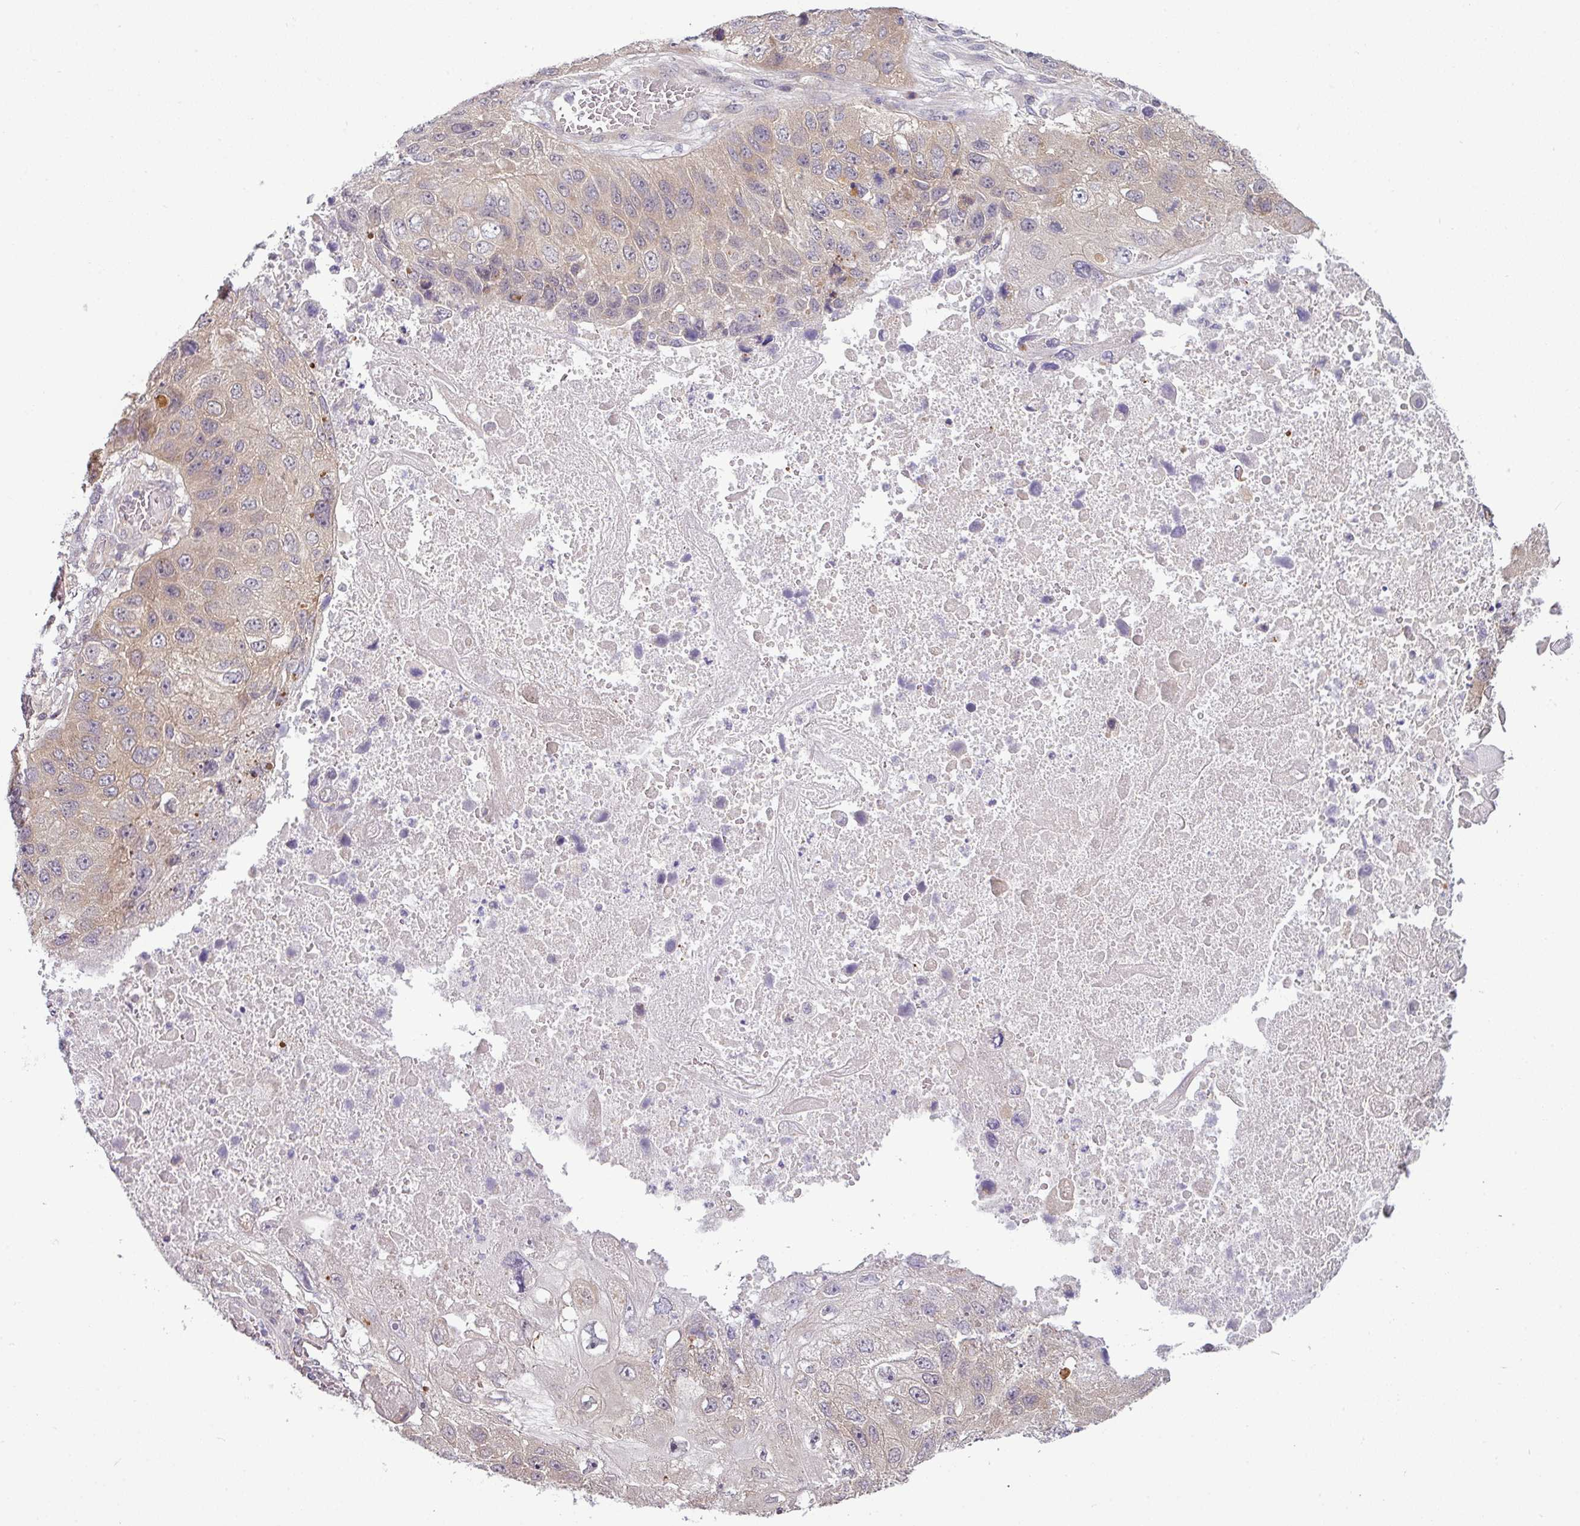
{"staining": {"intensity": "weak", "quantity": ">75%", "location": "cytoplasmic/membranous"}, "tissue": "lung cancer", "cell_type": "Tumor cells", "image_type": "cancer", "snomed": [{"axis": "morphology", "description": "Squamous cell carcinoma, NOS"}, {"axis": "topography", "description": "Lung"}], "caption": "An image showing weak cytoplasmic/membranous positivity in approximately >75% of tumor cells in lung cancer (squamous cell carcinoma), as visualized by brown immunohistochemical staining.", "gene": "DERPC", "patient": {"sex": "male", "age": 61}}